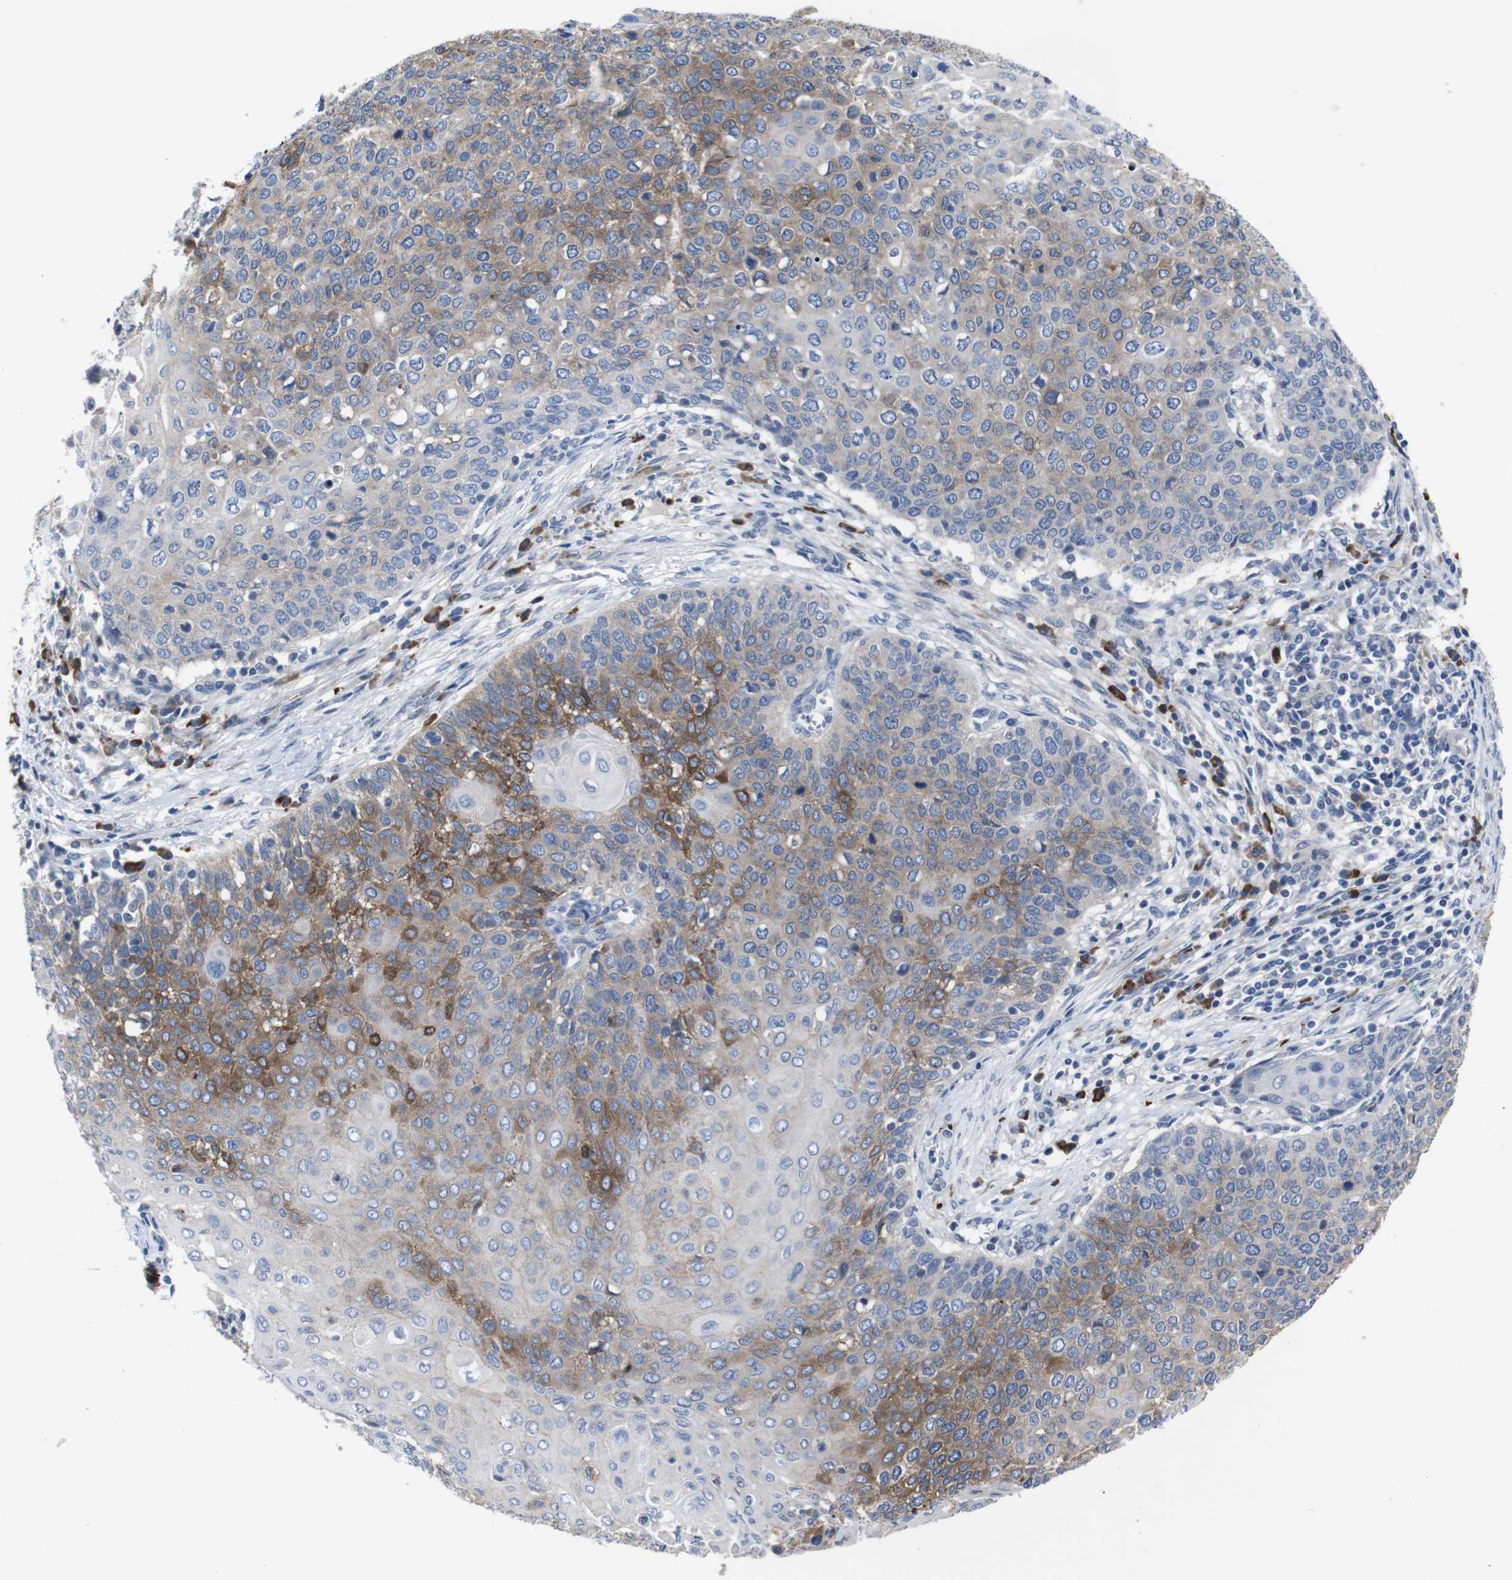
{"staining": {"intensity": "moderate", "quantity": "25%-75%", "location": "cytoplasmic/membranous"}, "tissue": "cervical cancer", "cell_type": "Tumor cells", "image_type": "cancer", "snomed": [{"axis": "morphology", "description": "Squamous cell carcinoma, NOS"}, {"axis": "topography", "description": "Cervix"}], "caption": "Approximately 25%-75% of tumor cells in human squamous cell carcinoma (cervical) show moderate cytoplasmic/membranous protein expression as visualized by brown immunohistochemical staining.", "gene": "SEMA4B", "patient": {"sex": "female", "age": 39}}